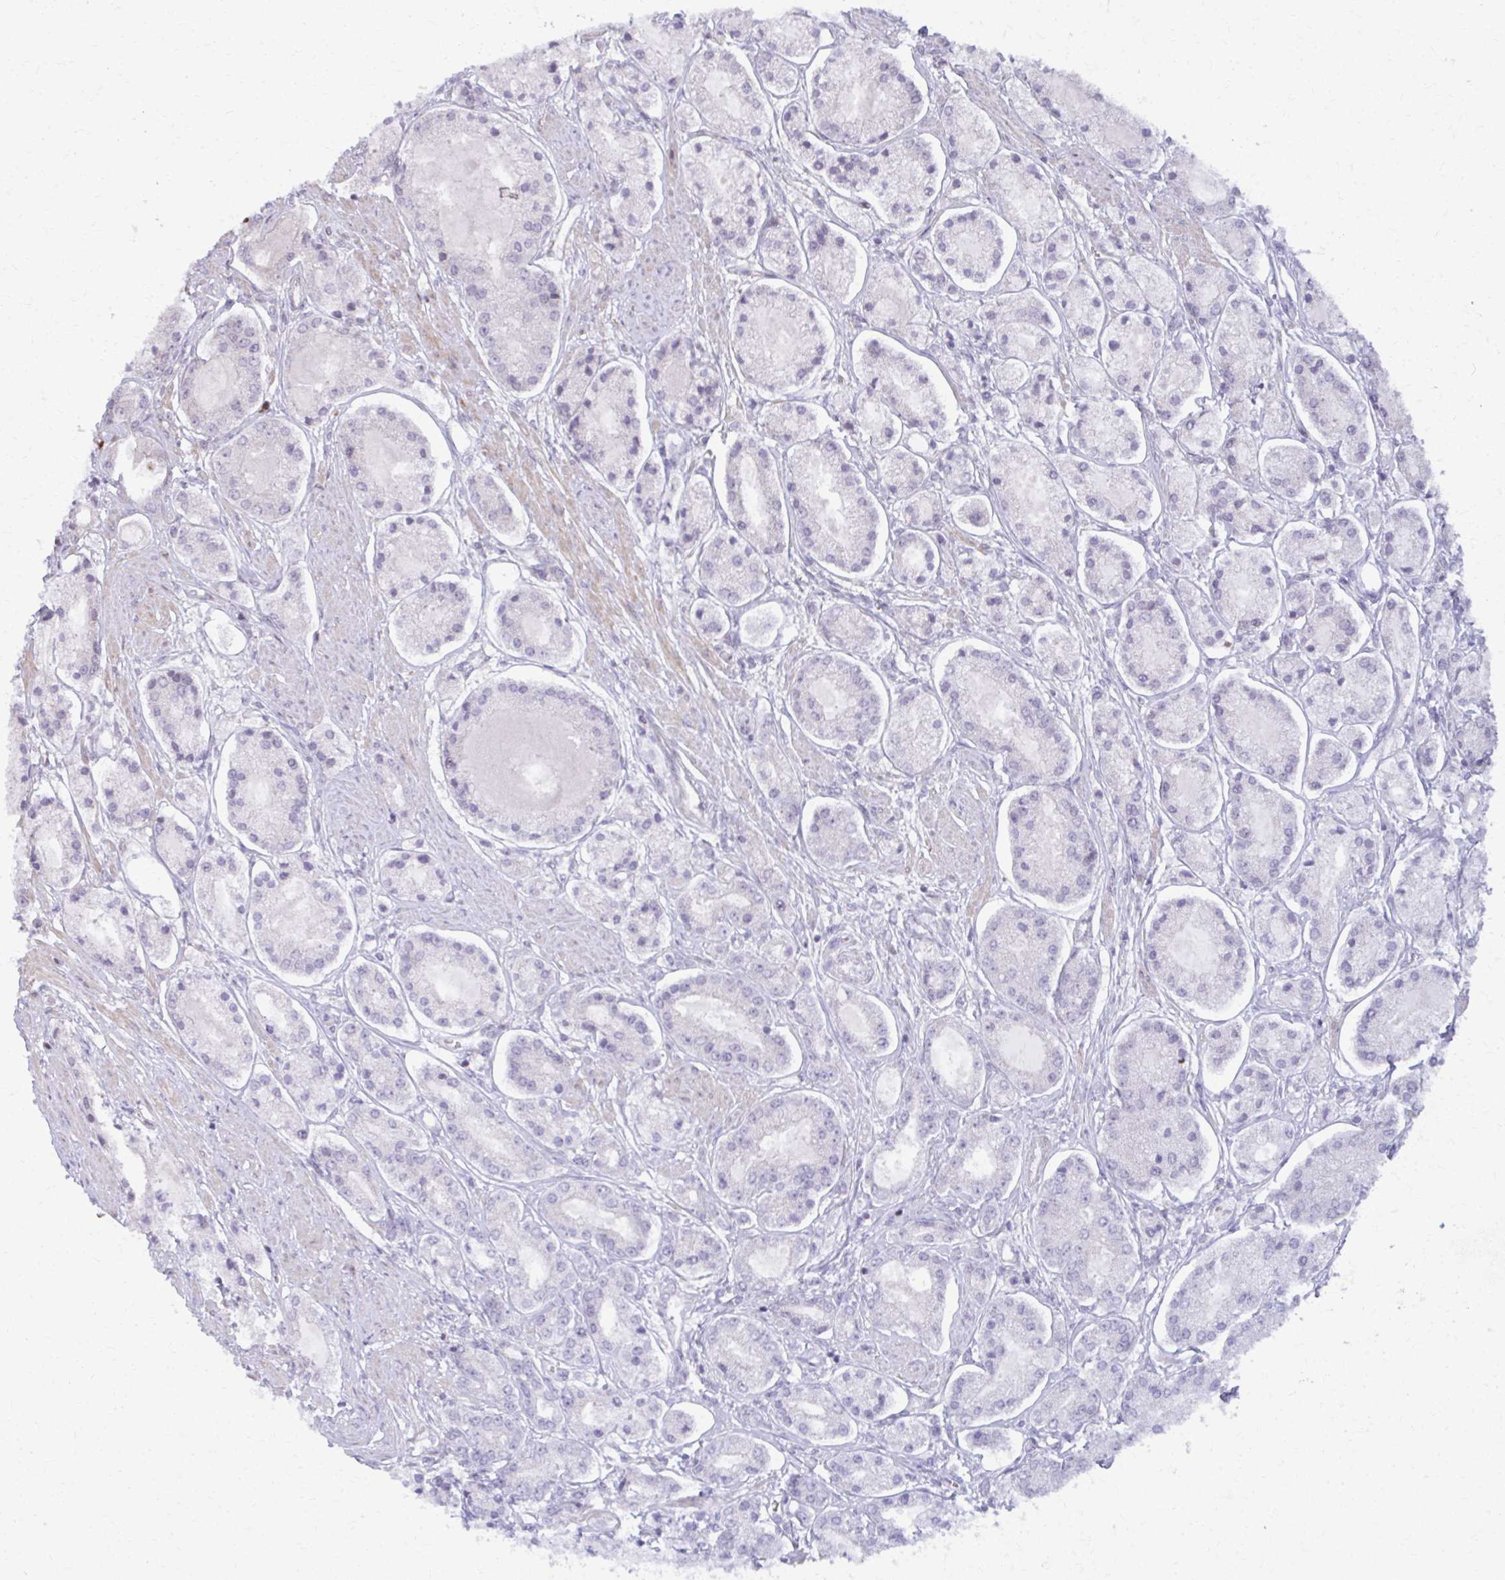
{"staining": {"intensity": "negative", "quantity": "none", "location": "none"}, "tissue": "prostate cancer", "cell_type": "Tumor cells", "image_type": "cancer", "snomed": [{"axis": "morphology", "description": "Adenocarcinoma, High grade"}, {"axis": "topography", "description": "Prostate"}], "caption": "This is an IHC histopathology image of human prostate cancer (adenocarcinoma (high-grade)). There is no staining in tumor cells.", "gene": "MAF1", "patient": {"sex": "male", "age": 66}}